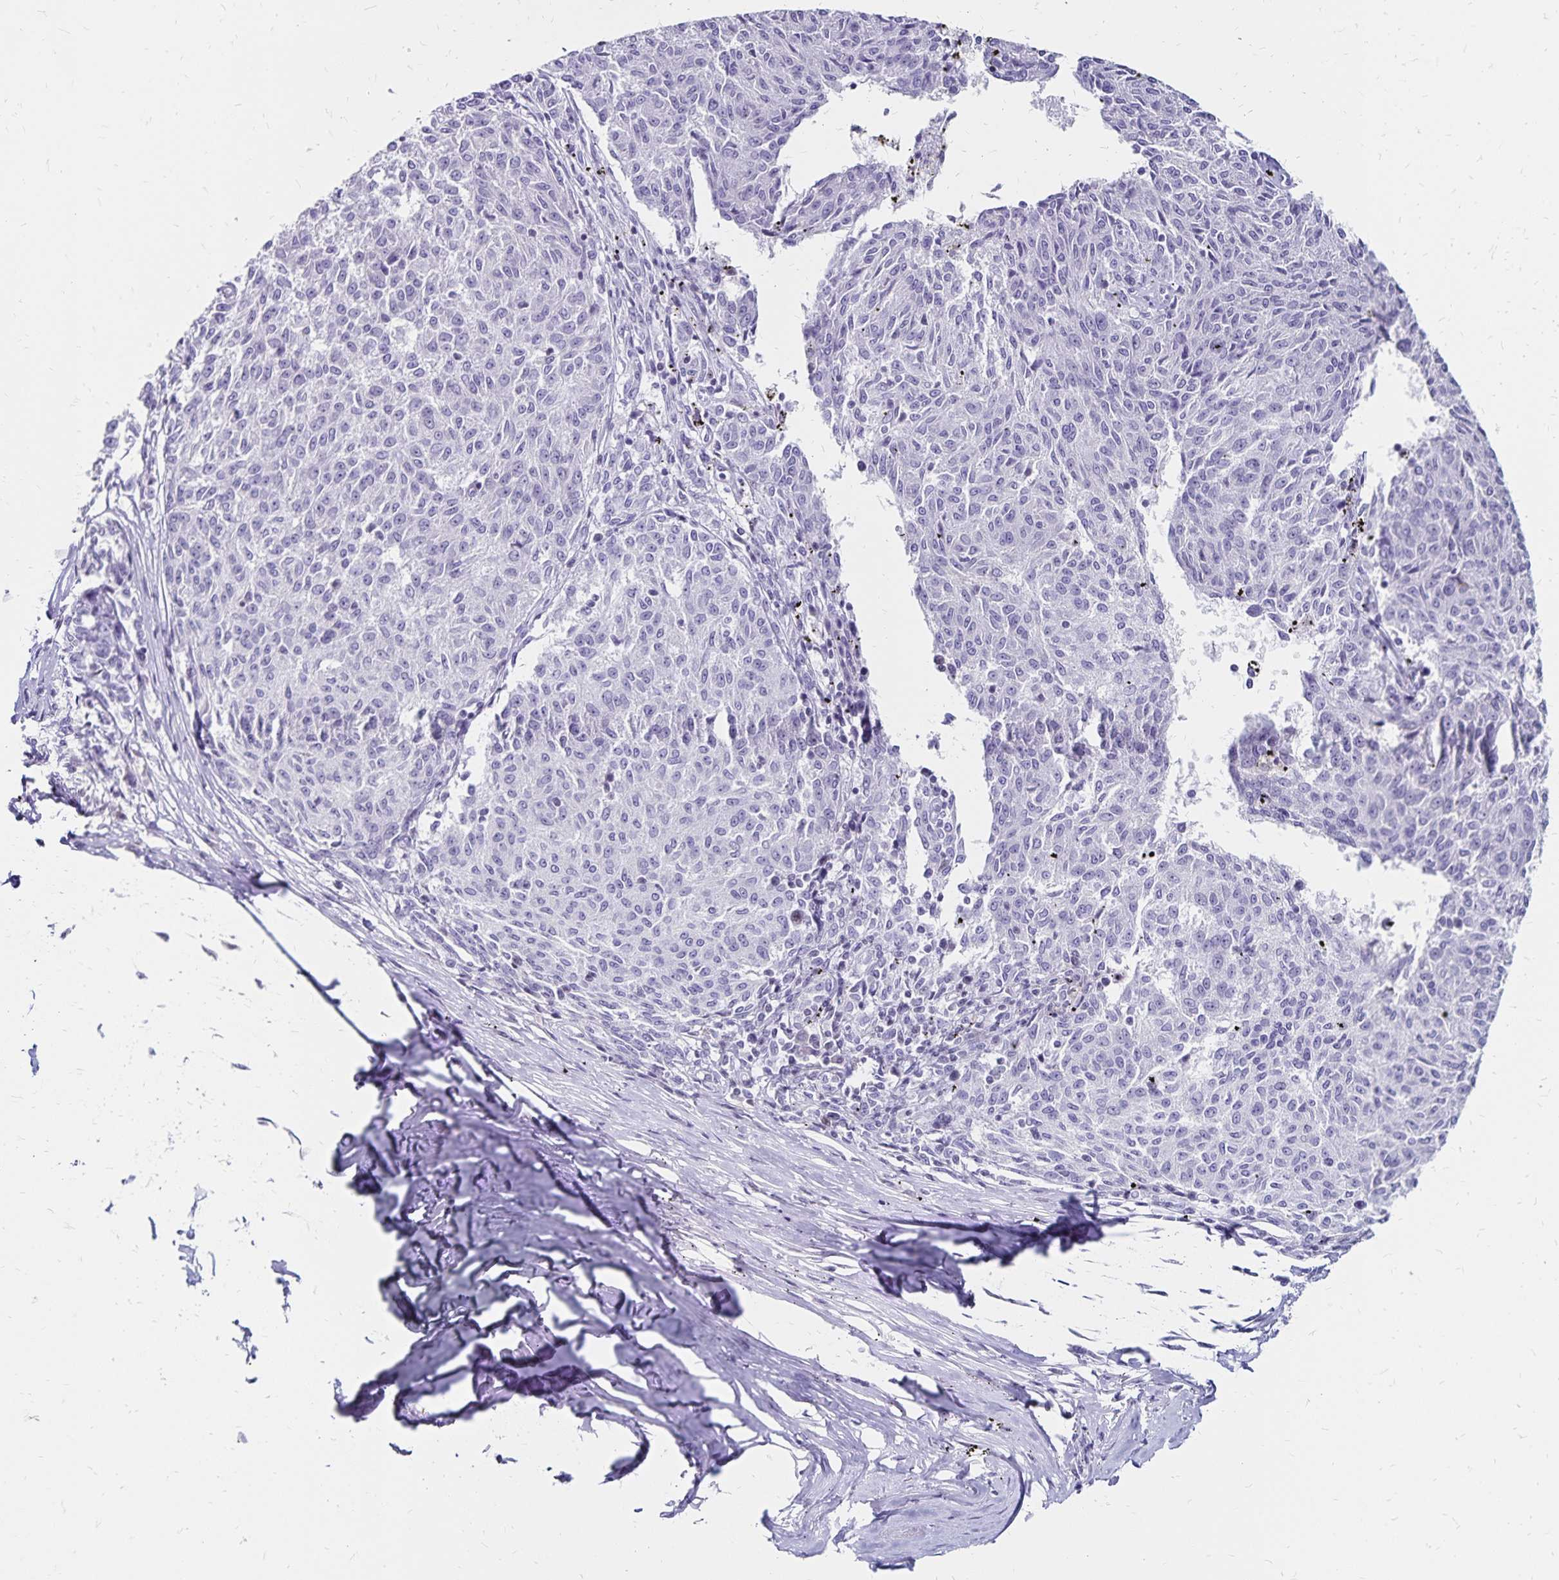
{"staining": {"intensity": "negative", "quantity": "none", "location": "none"}, "tissue": "melanoma", "cell_type": "Tumor cells", "image_type": "cancer", "snomed": [{"axis": "morphology", "description": "Malignant melanoma, NOS"}, {"axis": "topography", "description": "Skin"}], "caption": "Immunohistochemistry (IHC) photomicrograph of neoplastic tissue: malignant melanoma stained with DAB (3,3'-diaminobenzidine) exhibits no significant protein staining in tumor cells.", "gene": "IKZF1", "patient": {"sex": "female", "age": 72}}